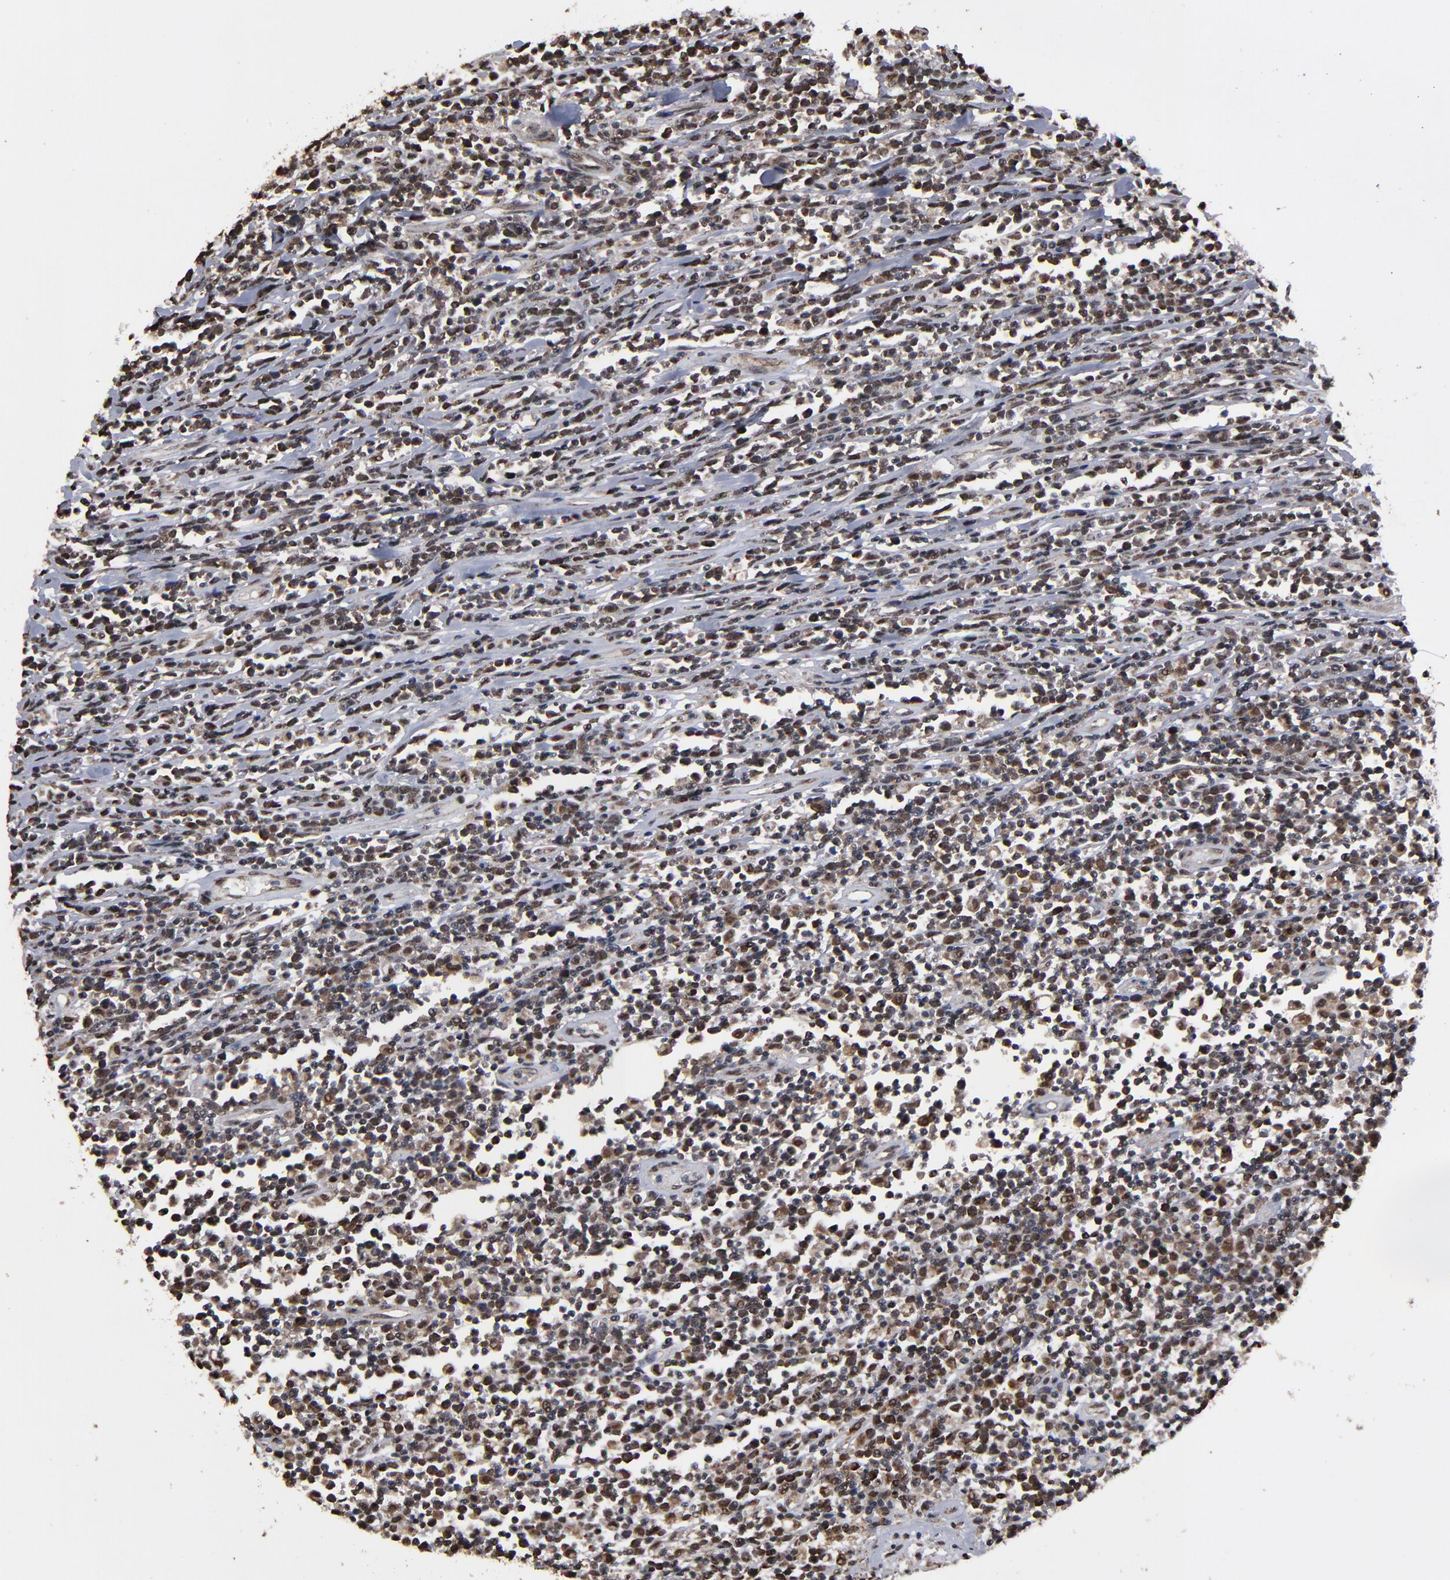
{"staining": {"intensity": "weak", "quantity": "25%-75%", "location": "cytoplasmic/membranous,nuclear"}, "tissue": "lymphoma", "cell_type": "Tumor cells", "image_type": "cancer", "snomed": [{"axis": "morphology", "description": "Malignant lymphoma, non-Hodgkin's type, High grade"}, {"axis": "topography", "description": "Colon"}], "caption": "Tumor cells display low levels of weak cytoplasmic/membranous and nuclear expression in approximately 25%-75% of cells in lymphoma.", "gene": "BNIP3", "patient": {"sex": "male", "age": 82}}